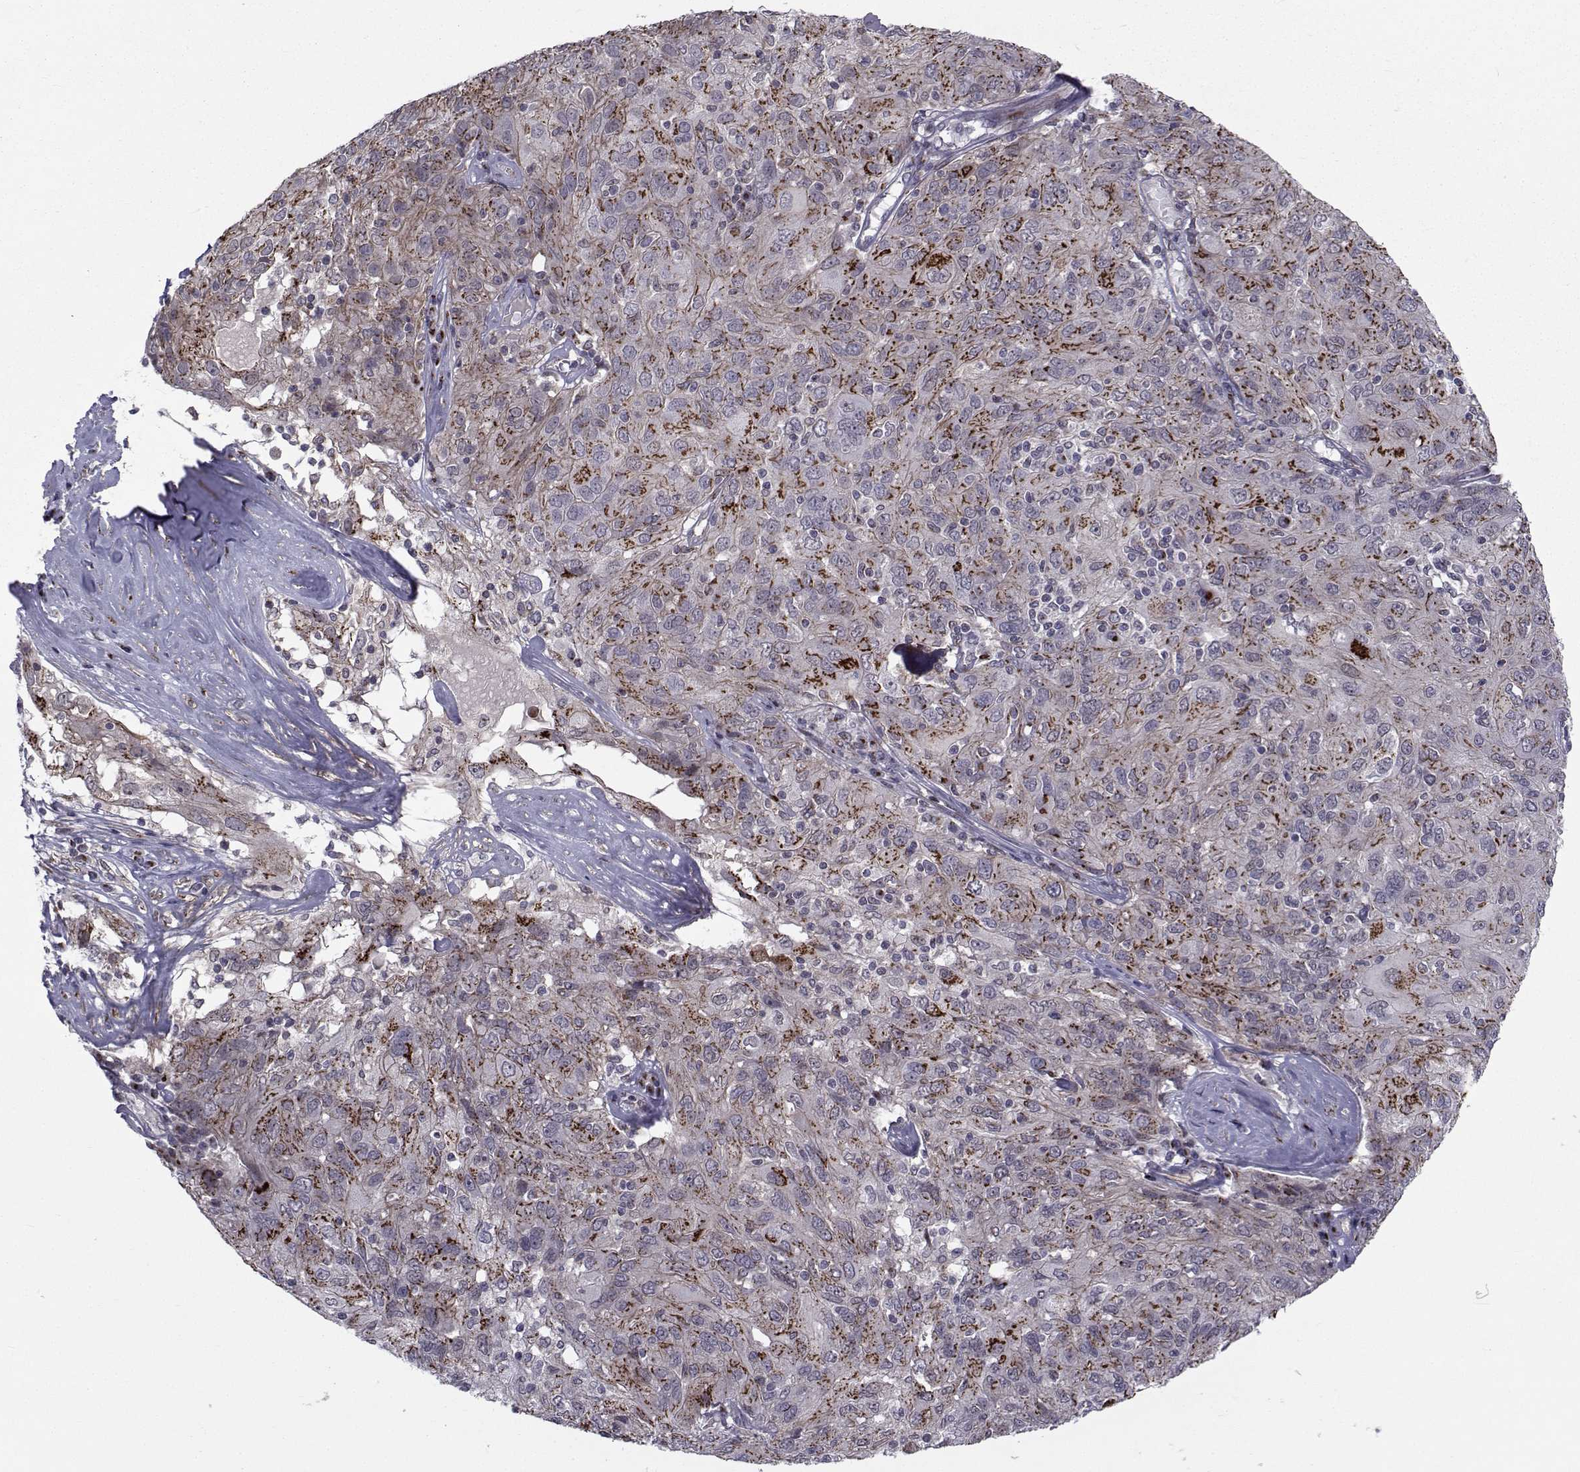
{"staining": {"intensity": "strong", "quantity": "25%-75%", "location": "cytoplasmic/membranous"}, "tissue": "ovarian cancer", "cell_type": "Tumor cells", "image_type": "cancer", "snomed": [{"axis": "morphology", "description": "Carcinoma, endometroid"}, {"axis": "topography", "description": "Ovary"}], "caption": "Strong cytoplasmic/membranous positivity is identified in about 25%-75% of tumor cells in endometroid carcinoma (ovarian). (IHC, brightfield microscopy, high magnification).", "gene": "ATP6V1C2", "patient": {"sex": "female", "age": 50}}